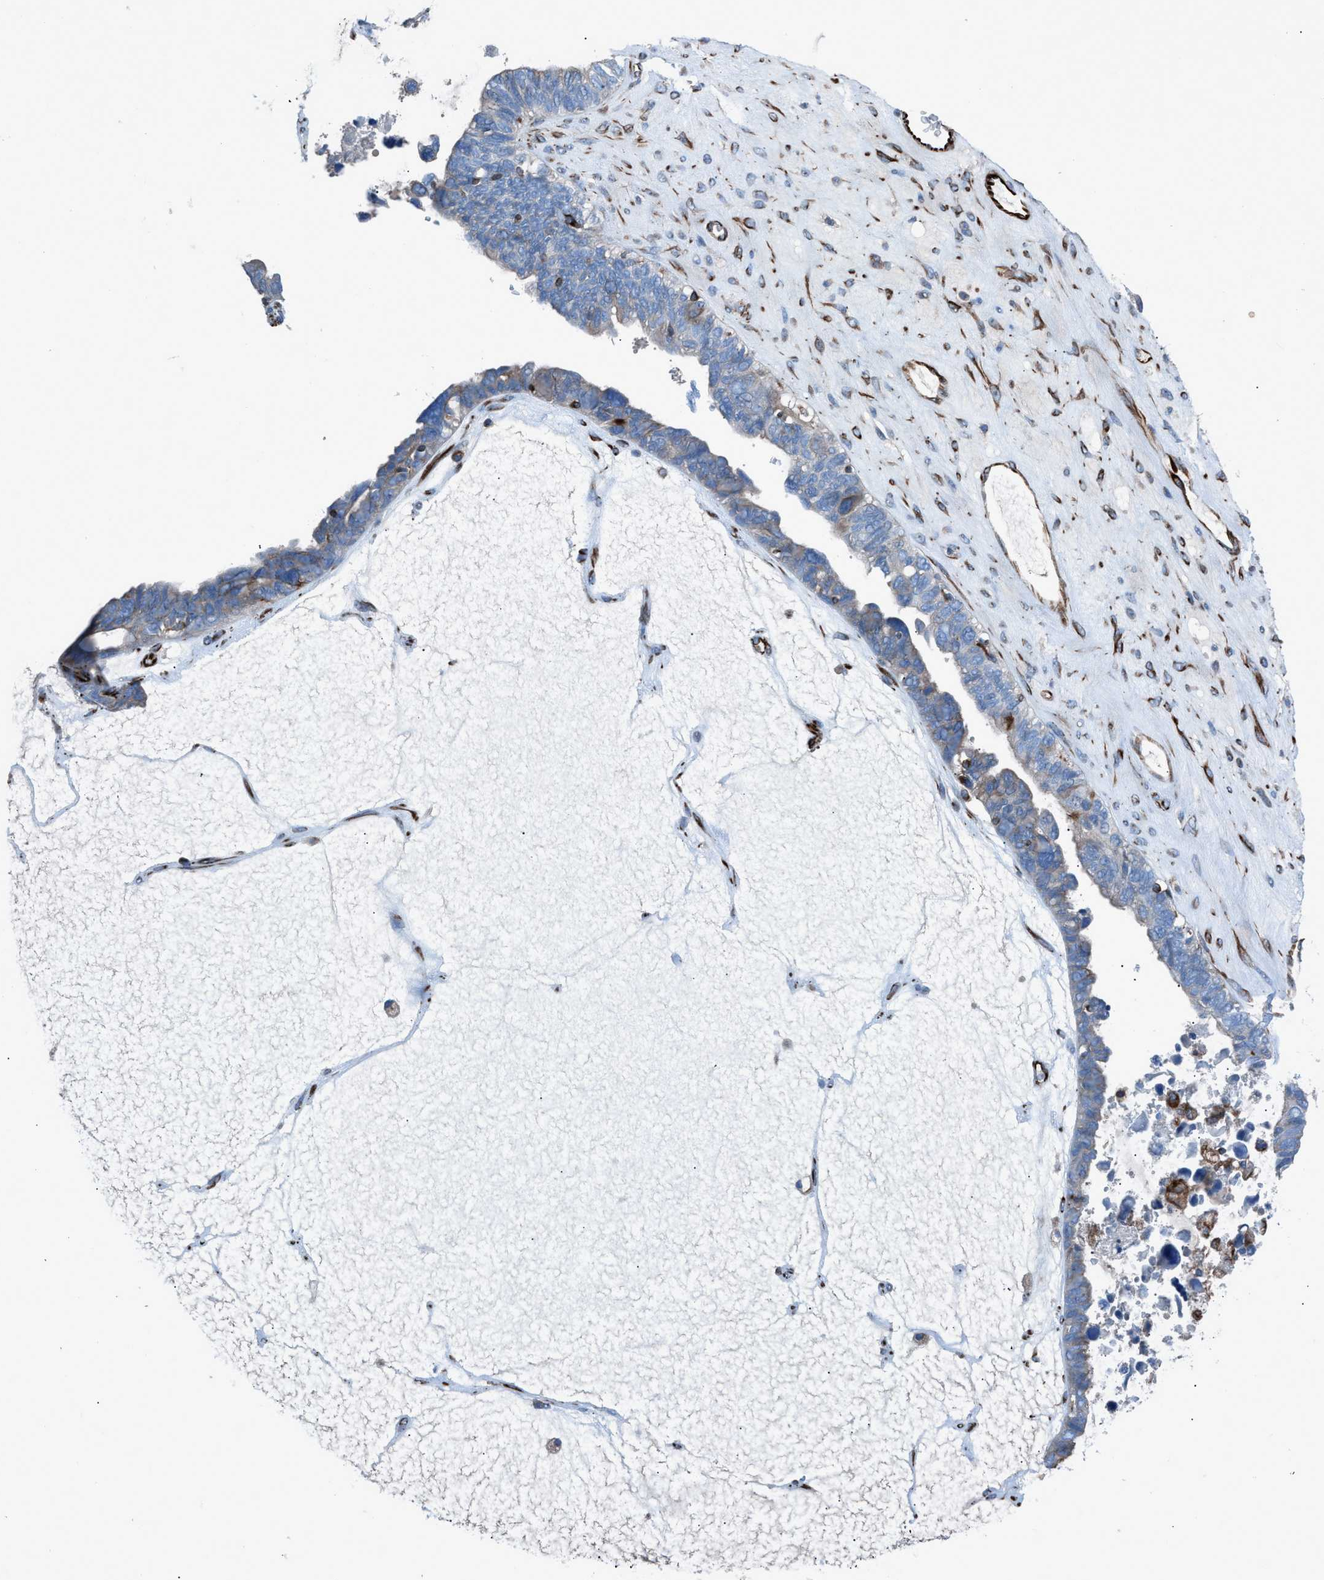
{"staining": {"intensity": "negative", "quantity": "none", "location": "none"}, "tissue": "ovarian cancer", "cell_type": "Tumor cells", "image_type": "cancer", "snomed": [{"axis": "morphology", "description": "Cystadenocarcinoma, serous, NOS"}, {"axis": "topography", "description": "Ovary"}], "caption": "Immunohistochemical staining of human serous cystadenocarcinoma (ovarian) displays no significant positivity in tumor cells. (Stains: DAB IHC with hematoxylin counter stain, Microscopy: brightfield microscopy at high magnification).", "gene": "CABP7", "patient": {"sex": "female", "age": 79}}